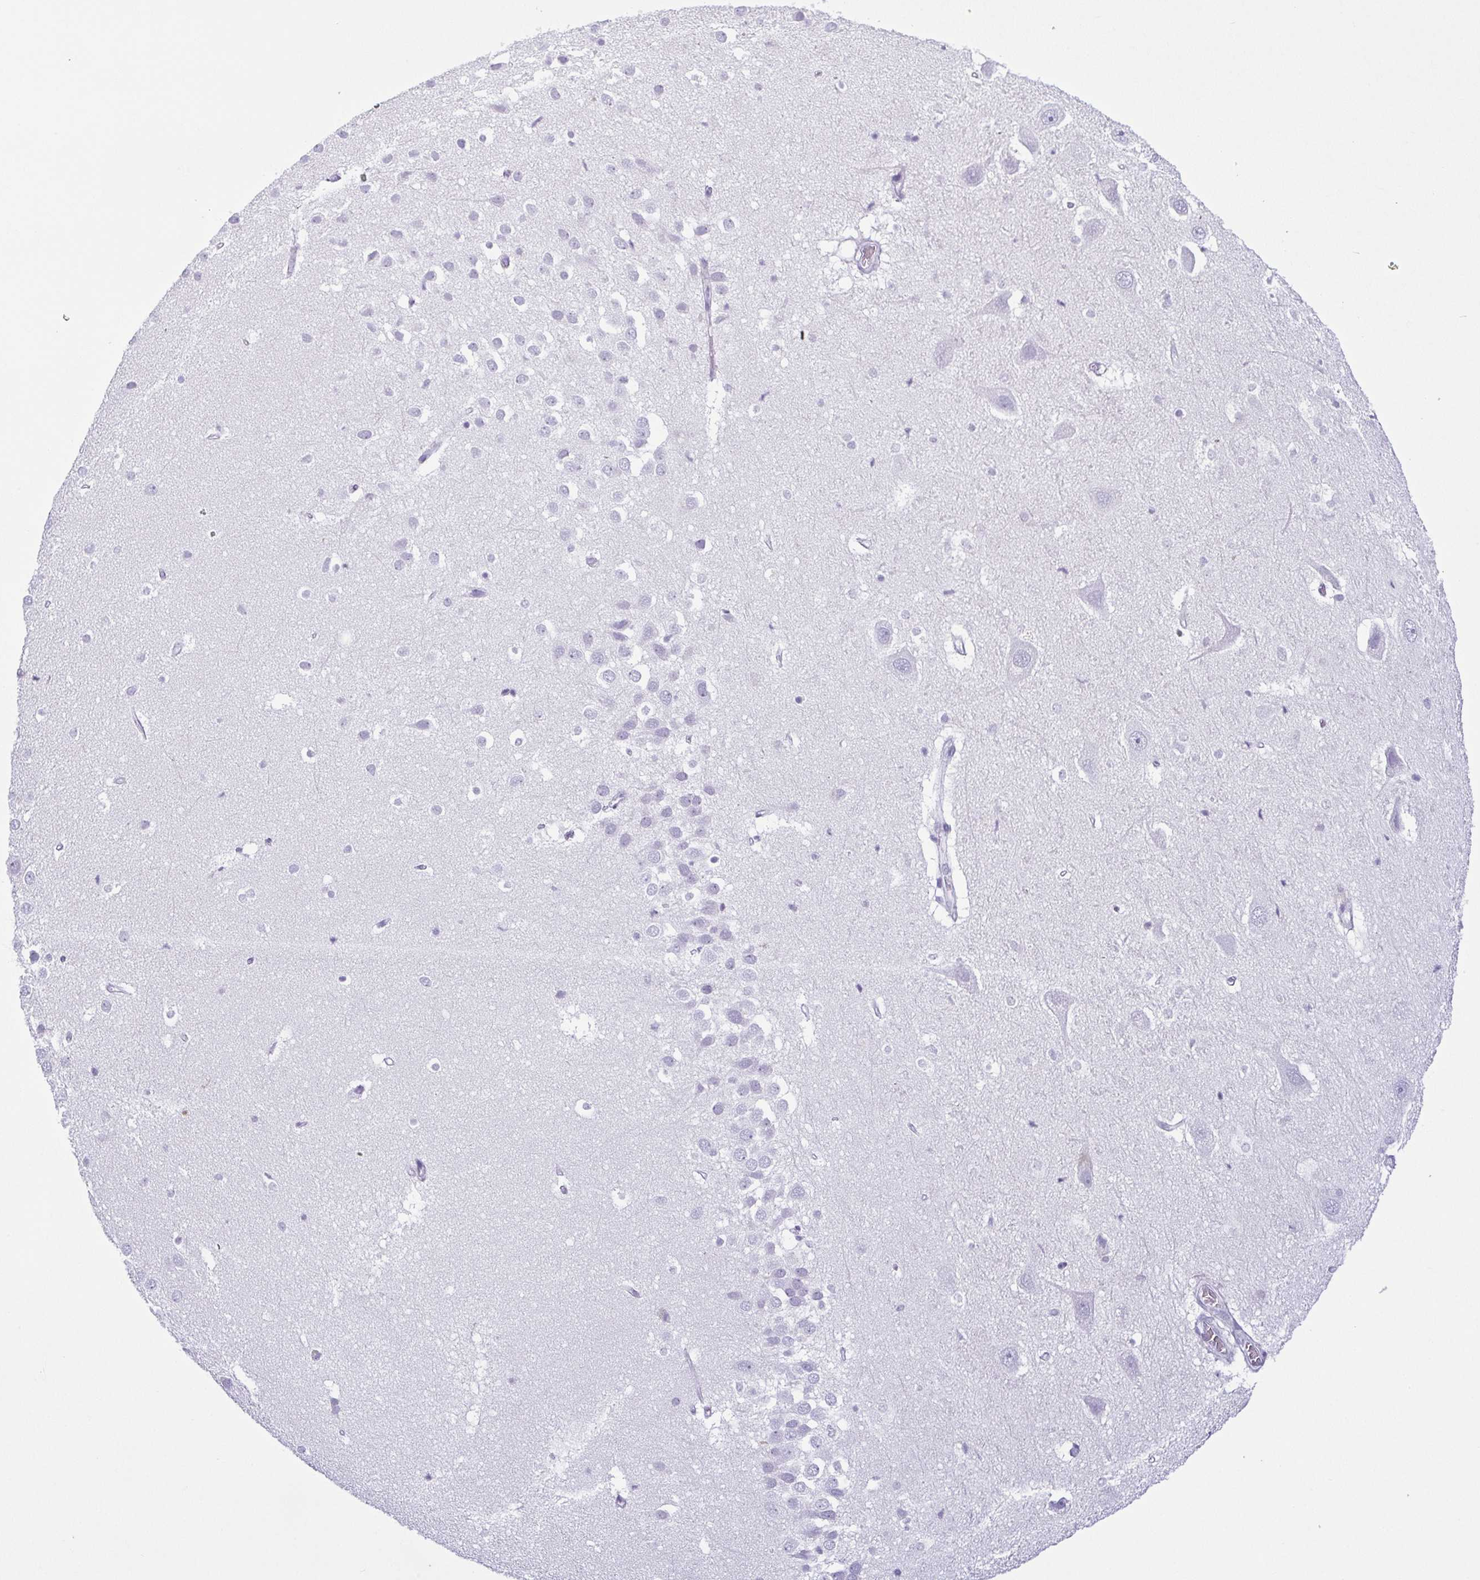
{"staining": {"intensity": "negative", "quantity": "none", "location": "none"}, "tissue": "hippocampus", "cell_type": "Glial cells", "image_type": "normal", "snomed": [{"axis": "morphology", "description": "Normal tissue, NOS"}, {"axis": "topography", "description": "Hippocampus"}], "caption": "IHC of unremarkable hippocampus reveals no positivity in glial cells. The staining is performed using DAB (3,3'-diaminobenzidine) brown chromogen with nuclei counter-stained in using hematoxylin.", "gene": "KRT78", "patient": {"sex": "male", "age": 26}}